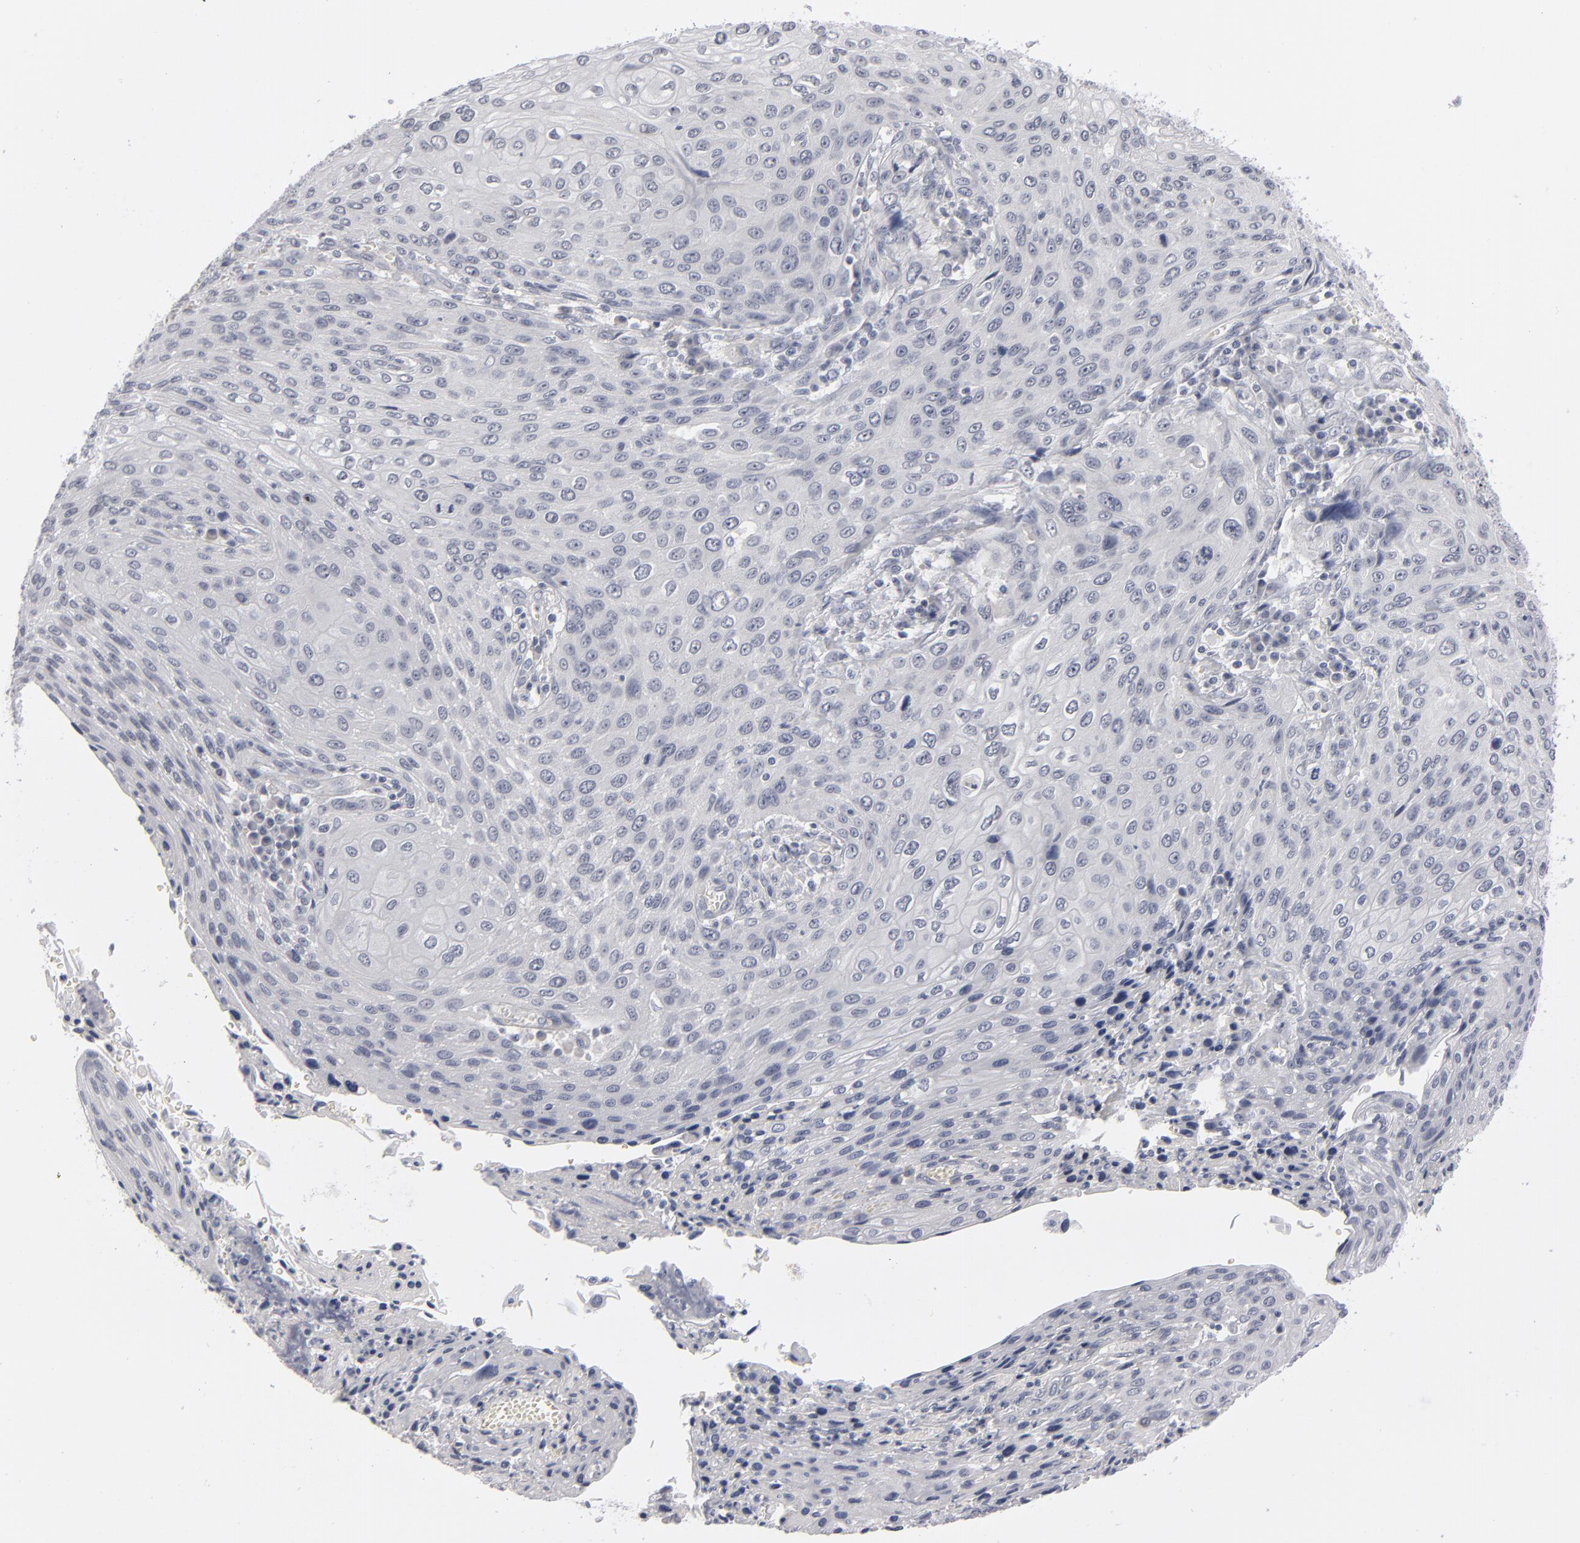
{"staining": {"intensity": "negative", "quantity": "none", "location": "none"}, "tissue": "cervical cancer", "cell_type": "Tumor cells", "image_type": "cancer", "snomed": [{"axis": "morphology", "description": "Squamous cell carcinoma, NOS"}, {"axis": "topography", "description": "Cervix"}], "caption": "The image demonstrates no significant expression in tumor cells of cervical cancer.", "gene": "KIAA1210", "patient": {"sex": "female", "age": 32}}